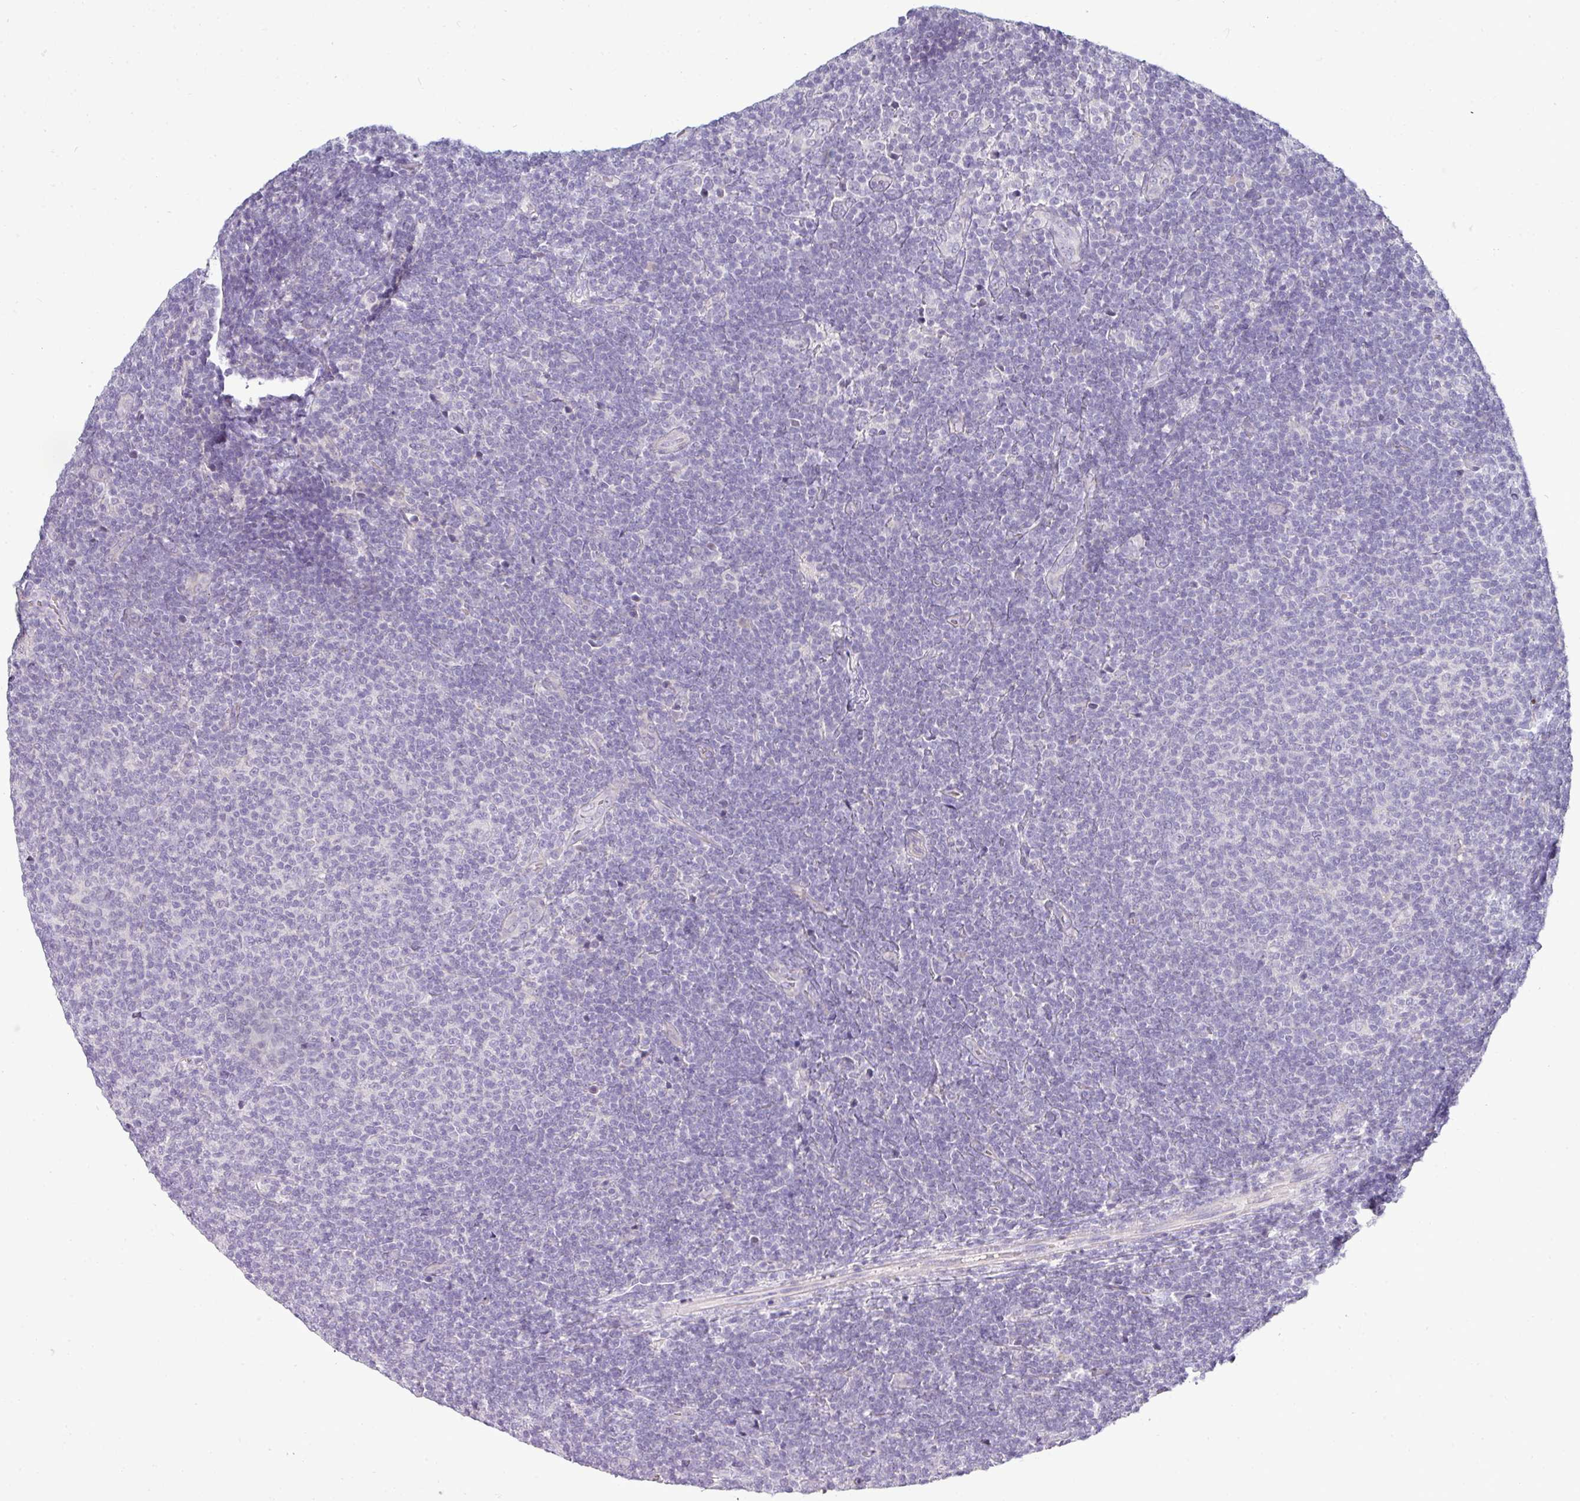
{"staining": {"intensity": "negative", "quantity": "none", "location": "none"}, "tissue": "lymphoma", "cell_type": "Tumor cells", "image_type": "cancer", "snomed": [{"axis": "morphology", "description": "Malignant lymphoma, non-Hodgkin's type, Low grade"}, {"axis": "topography", "description": "Lymph node"}], "caption": "Tumor cells show no significant protein staining in lymphoma. (Stains: DAB immunohistochemistry (IHC) with hematoxylin counter stain, Microscopy: brightfield microscopy at high magnification).", "gene": "ASXL3", "patient": {"sex": "male", "age": 66}}